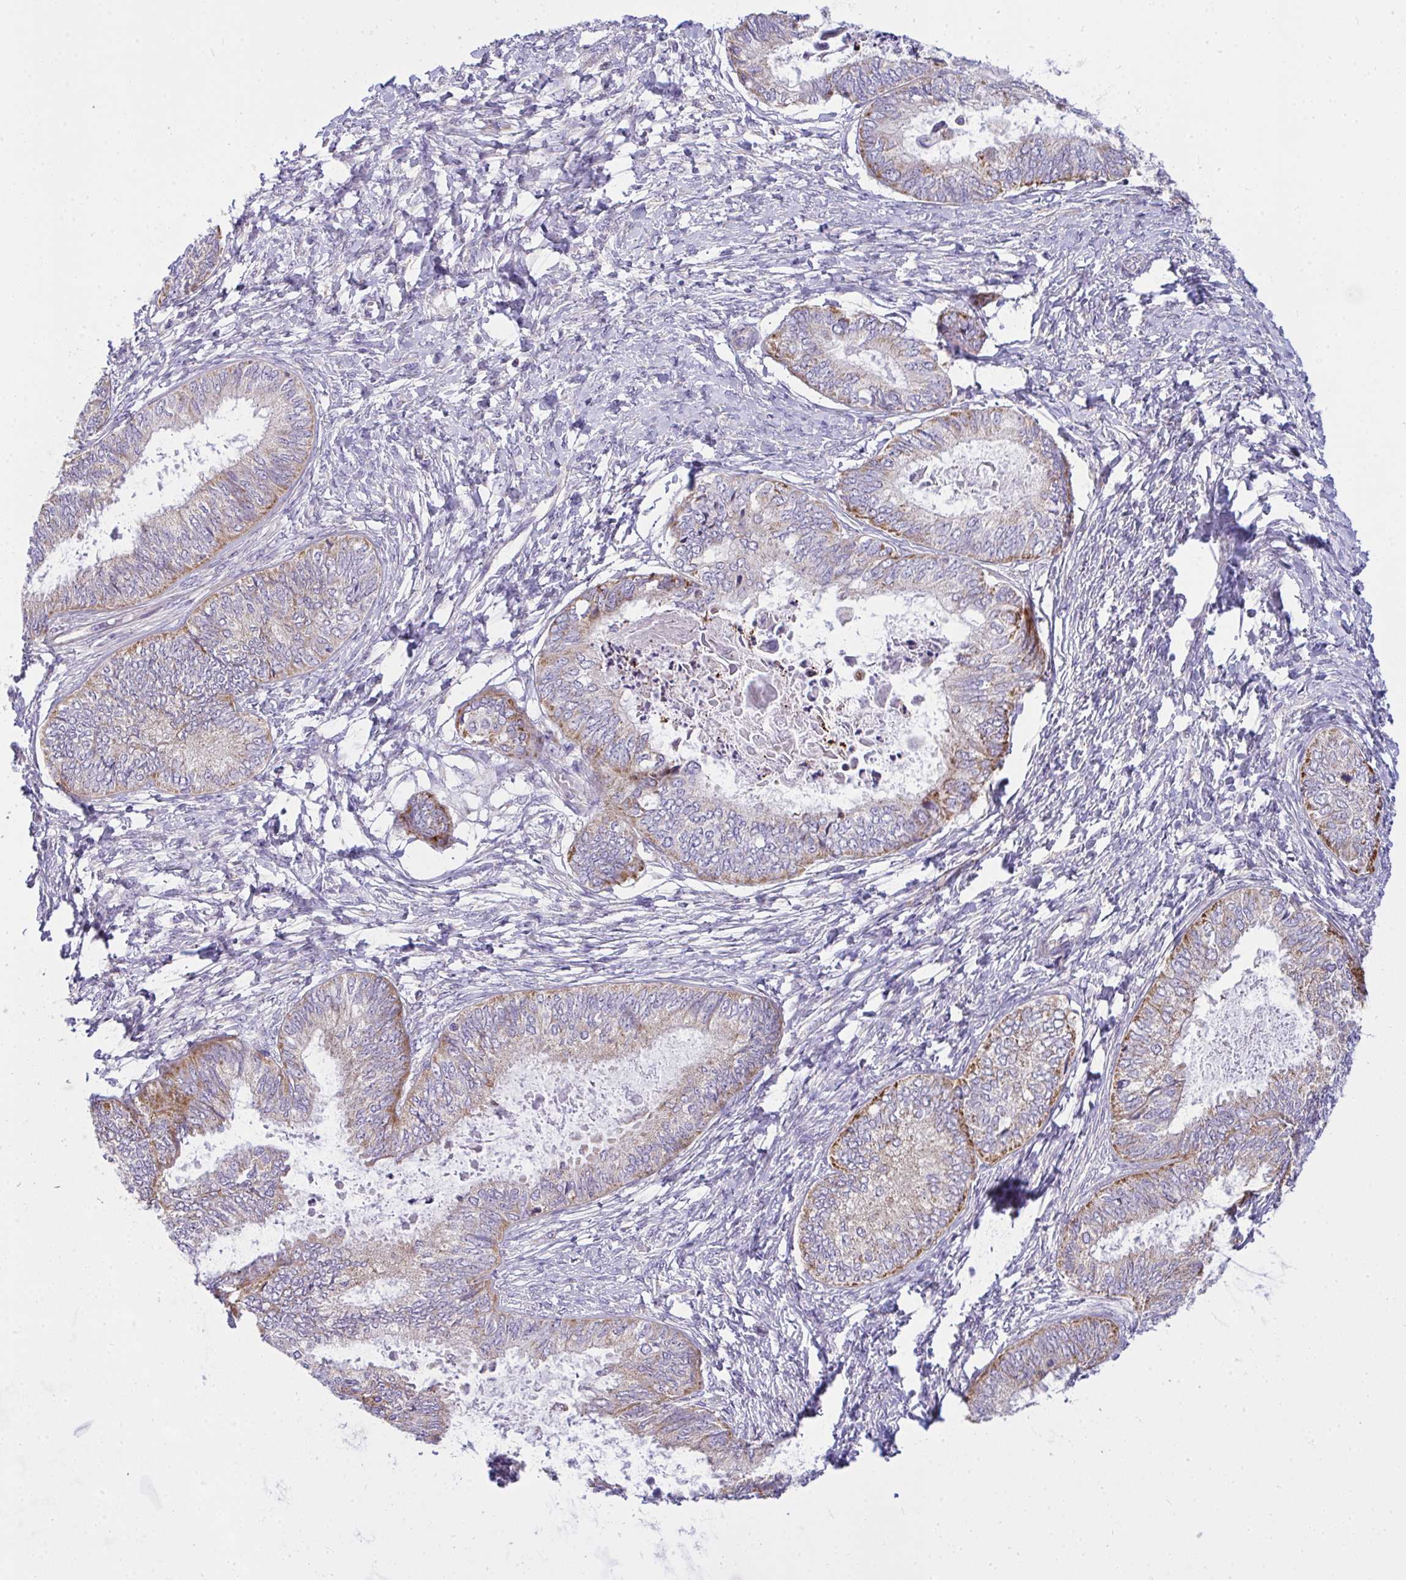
{"staining": {"intensity": "weak", "quantity": "25%-75%", "location": "cytoplasmic/membranous"}, "tissue": "ovarian cancer", "cell_type": "Tumor cells", "image_type": "cancer", "snomed": [{"axis": "morphology", "description": "Carcinoma, endometroid"}, {"axis": "topography", "description": "Ovary"}], "caption": "DAB (3,3'-diaminobenzidine) immunohistochemical staining of human ovarian cancer (endometroid carcinoma) exhibits weak cytoplasmic/membranous protein staining in about 25%-75% of tumor cells.", "gene": "CEP63", "patient": {"sex": "female", "age": 70}}